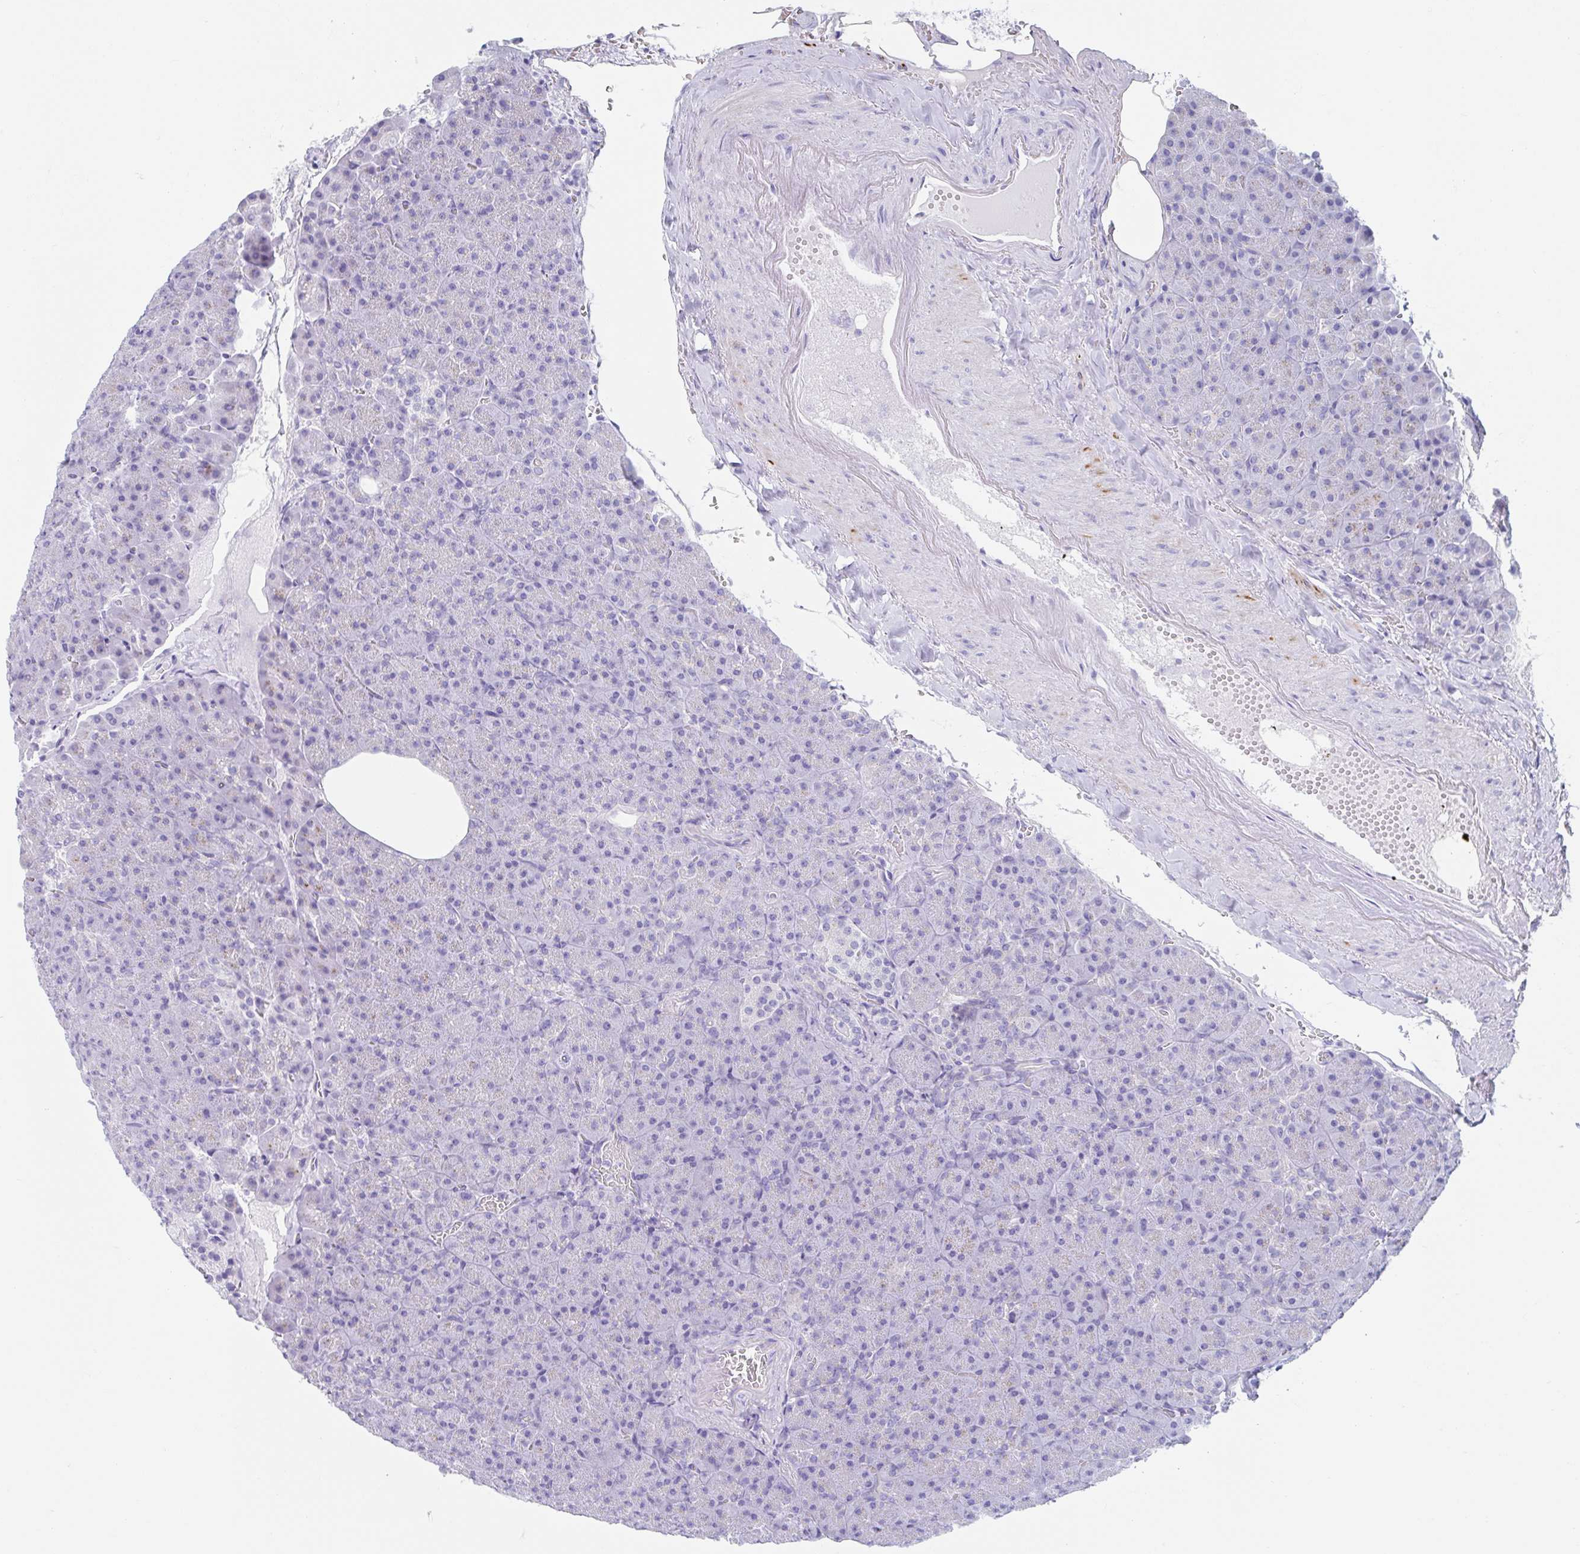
{"staining": {"intensity": "negative", "quantity": "none", "location": "none"}, "tissue": "pancreas", "cell_type": "Exocrine glandular cells", "image_type": "normal", "snomed": [{"axis": "morphology", "description": "Normal tissue, NOS"}, {"axis": "topography", "description": "Pancreas"}], "caption": "The immunohistochemistry photomicrograph has no significant expression in exocrine glandular cells of pancreas. Brightfield microscopy of immunohistochemistry stained with DAB (brown) and hematoxylin (blue), captured at high magnification.", "gene": "CPTP", "patient": {"sex": "female", "age": 74}}